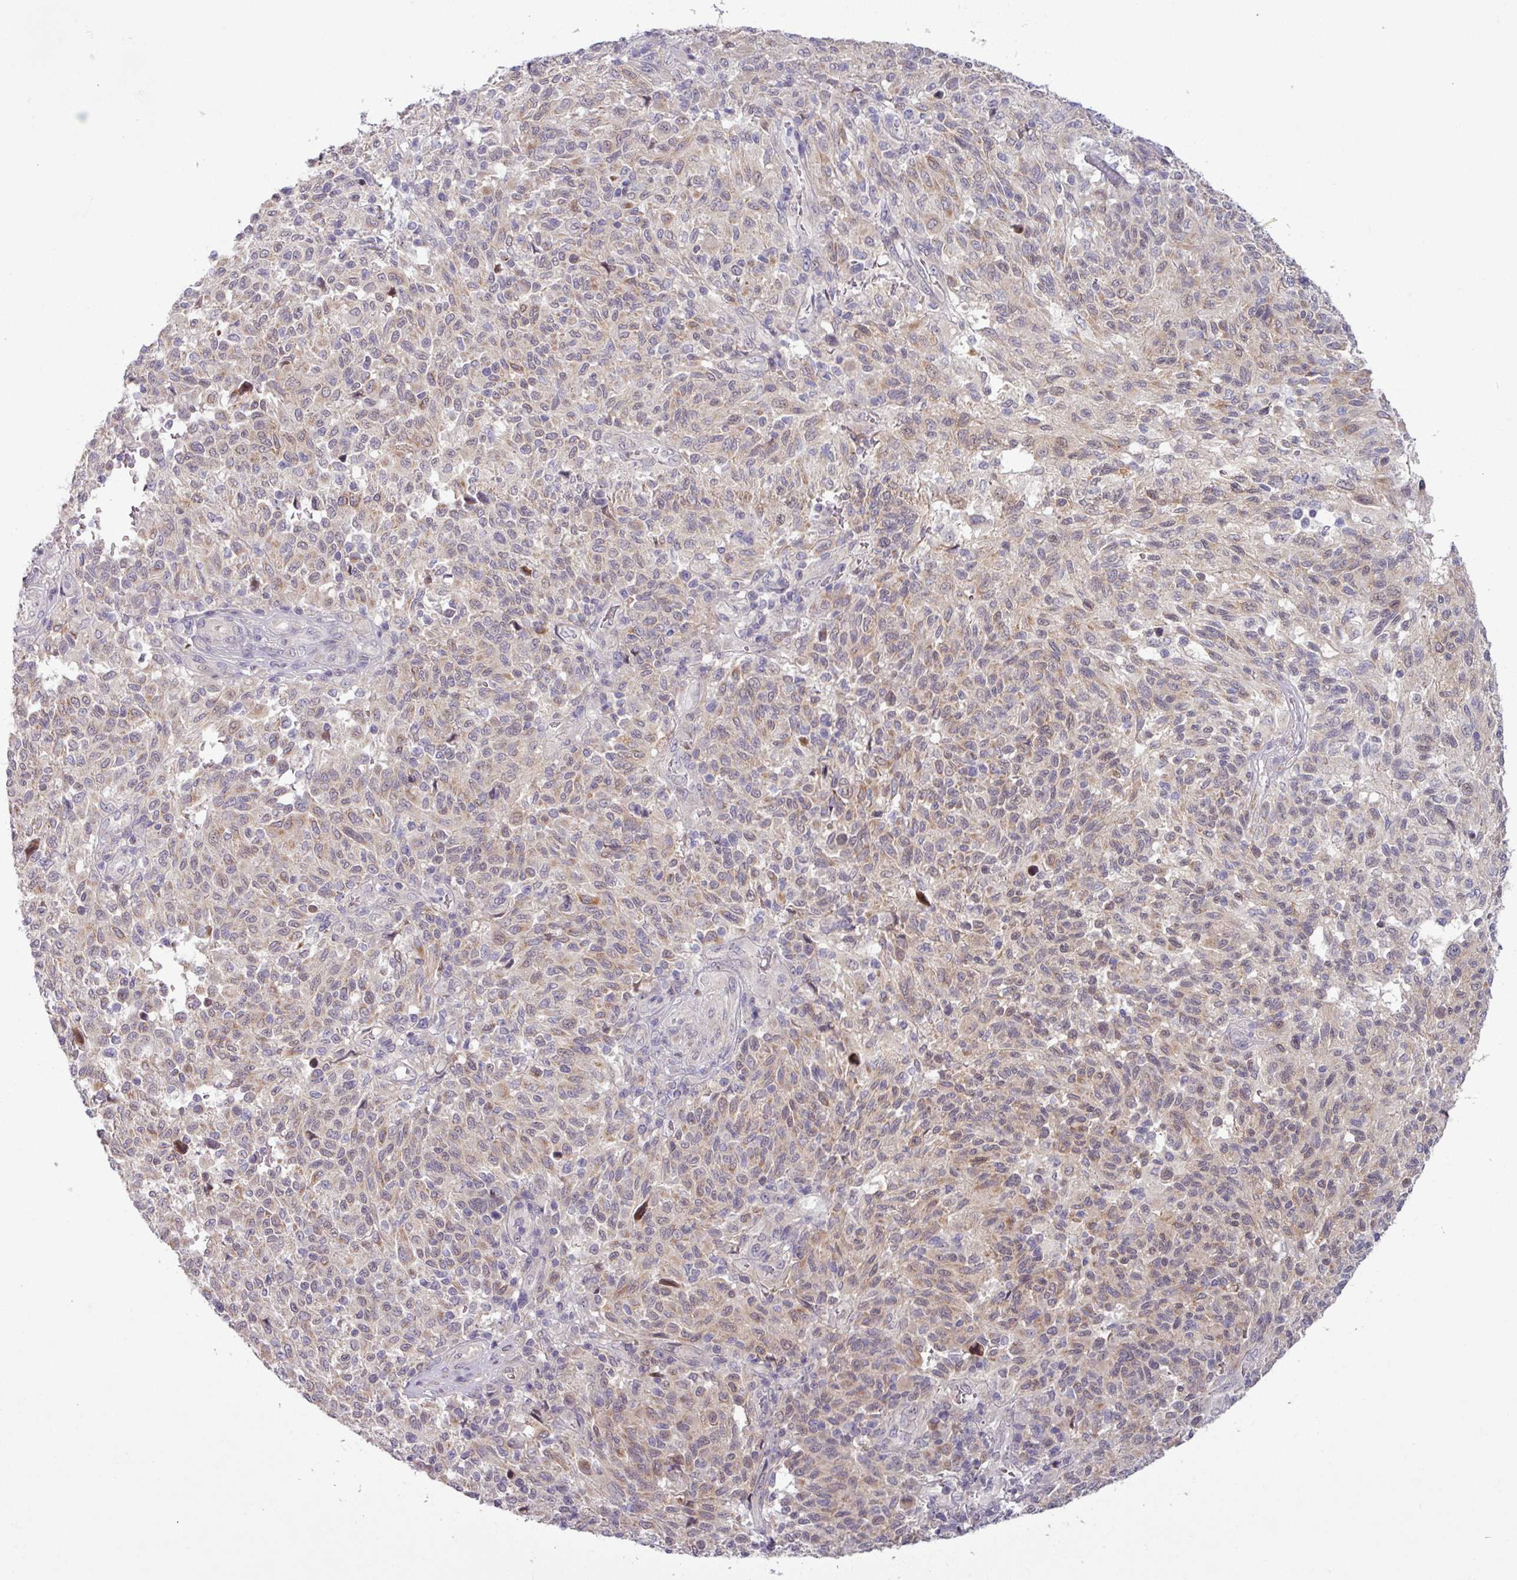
{"staining": {"intensity": "weak", "quantity": "<25%", "location": "cytoplasmic/membranous"}, "tissue": "melanoma", "cell_type": "Tumor cells", "image_type": "cancer", "snomed": [{"axis": "morphology", "description": "Malignant melanoma, NOS"}, {"axis": "topography", "description": "Skin"}], "caption": "Photomicrograph shows no protein positivity in tumor cells of malignant melanoma tissue.", "gene": "OGFOD3", "patient": {"sex": "male", "age": 66}}